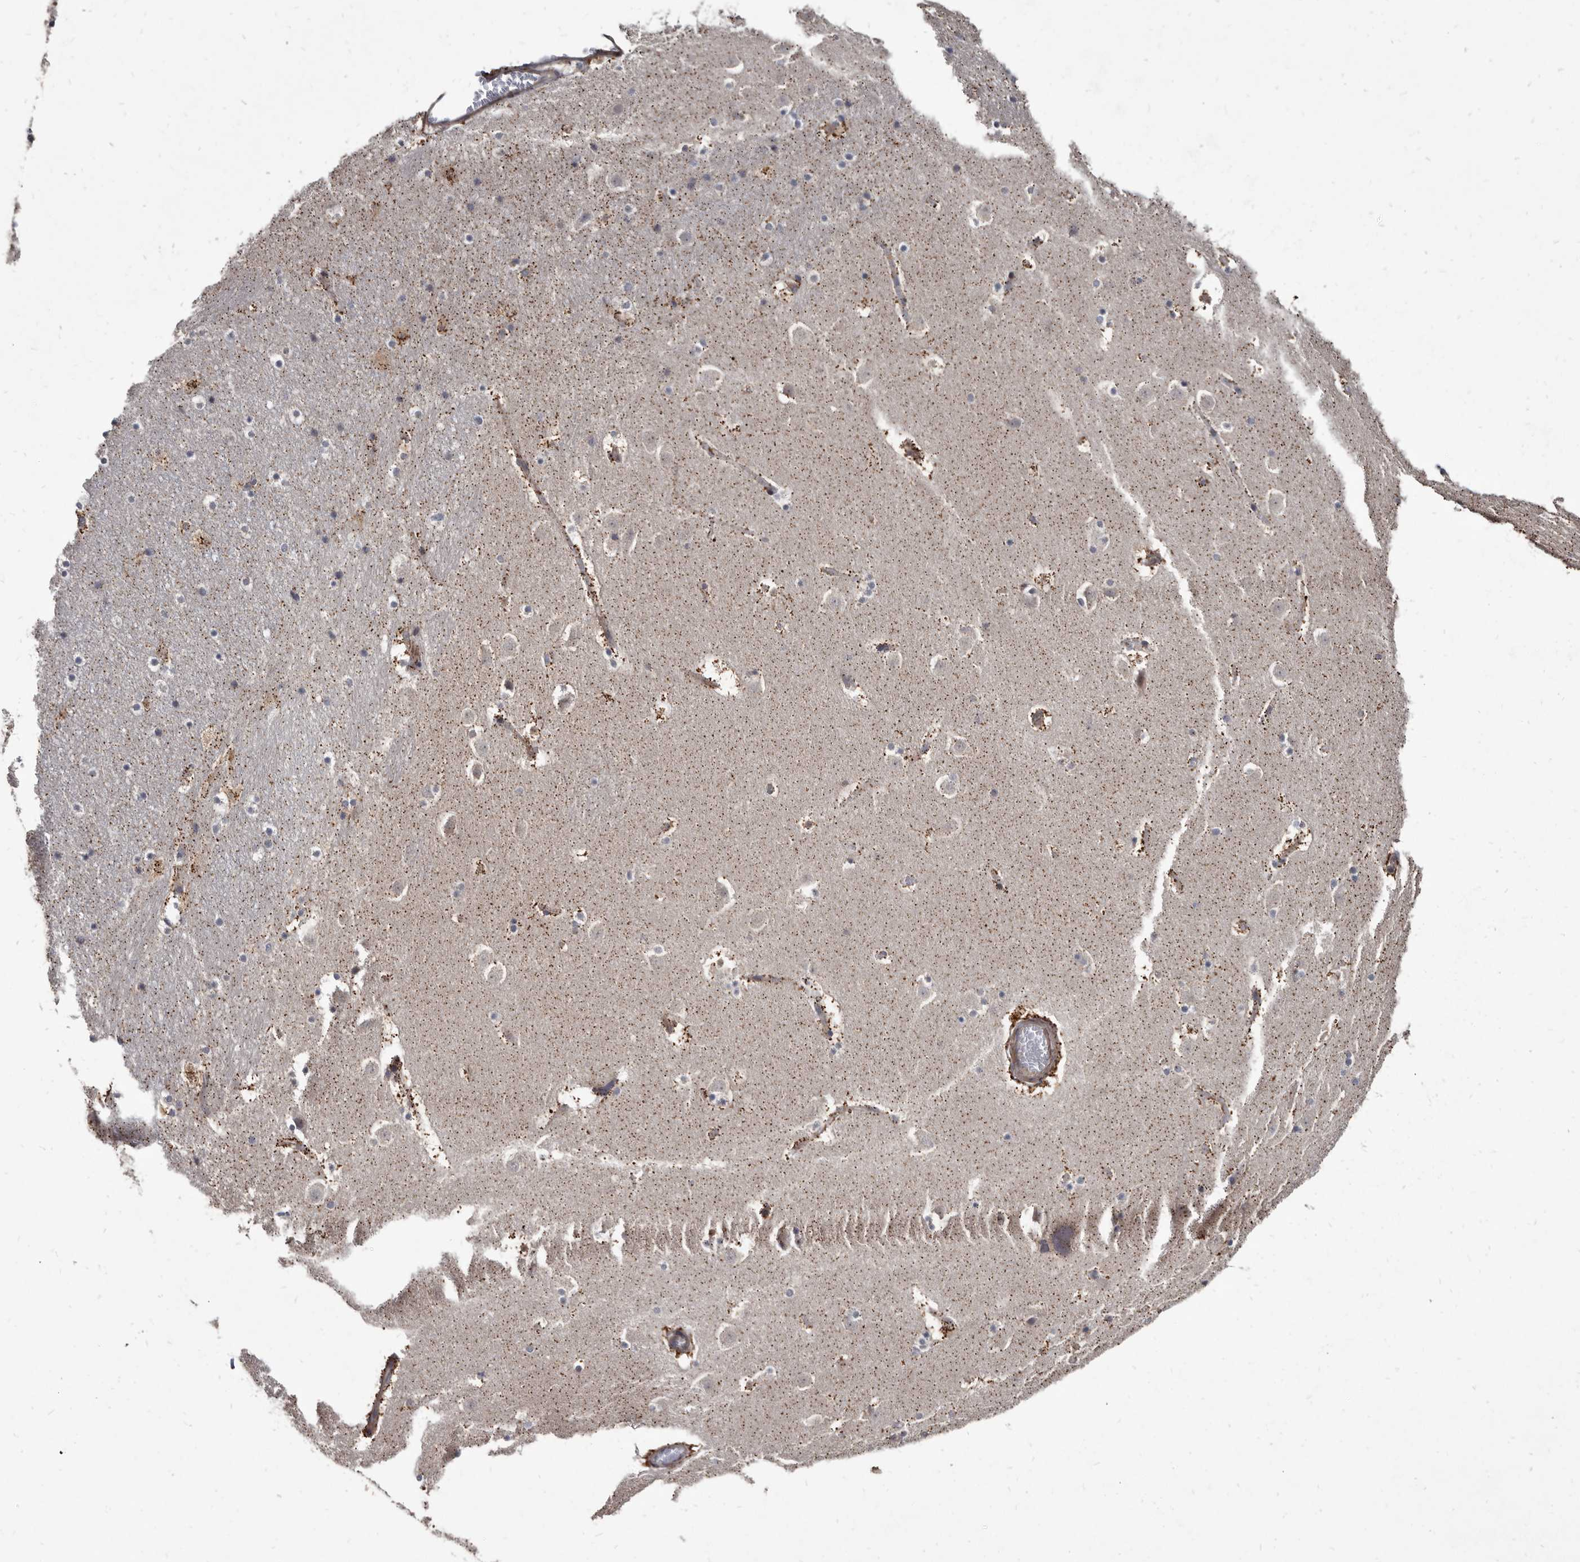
{"staining": {"intensity": "weak", "quantity": "<25%", "location": "cytoplasmic/membranous"}, "tissue": "caudate", "cell_type": "Glial cells", "image_type": "normal", "snomed": [{"axis": "morphology", "description": "Normal tissue, NOS"}, {"axis": "topography", "description": "Lateral ventricle wall"}], "caption": "A micrograph of caudate stained for a protein demonstrates no brown staining in glial cells. (DAB (3,3'-diaminobenzidine) immunohistochemistry (IHC) with hematoxylin counter stain).", "gene": "PROM1", "patient": {"sex": "male", "age": 45}}